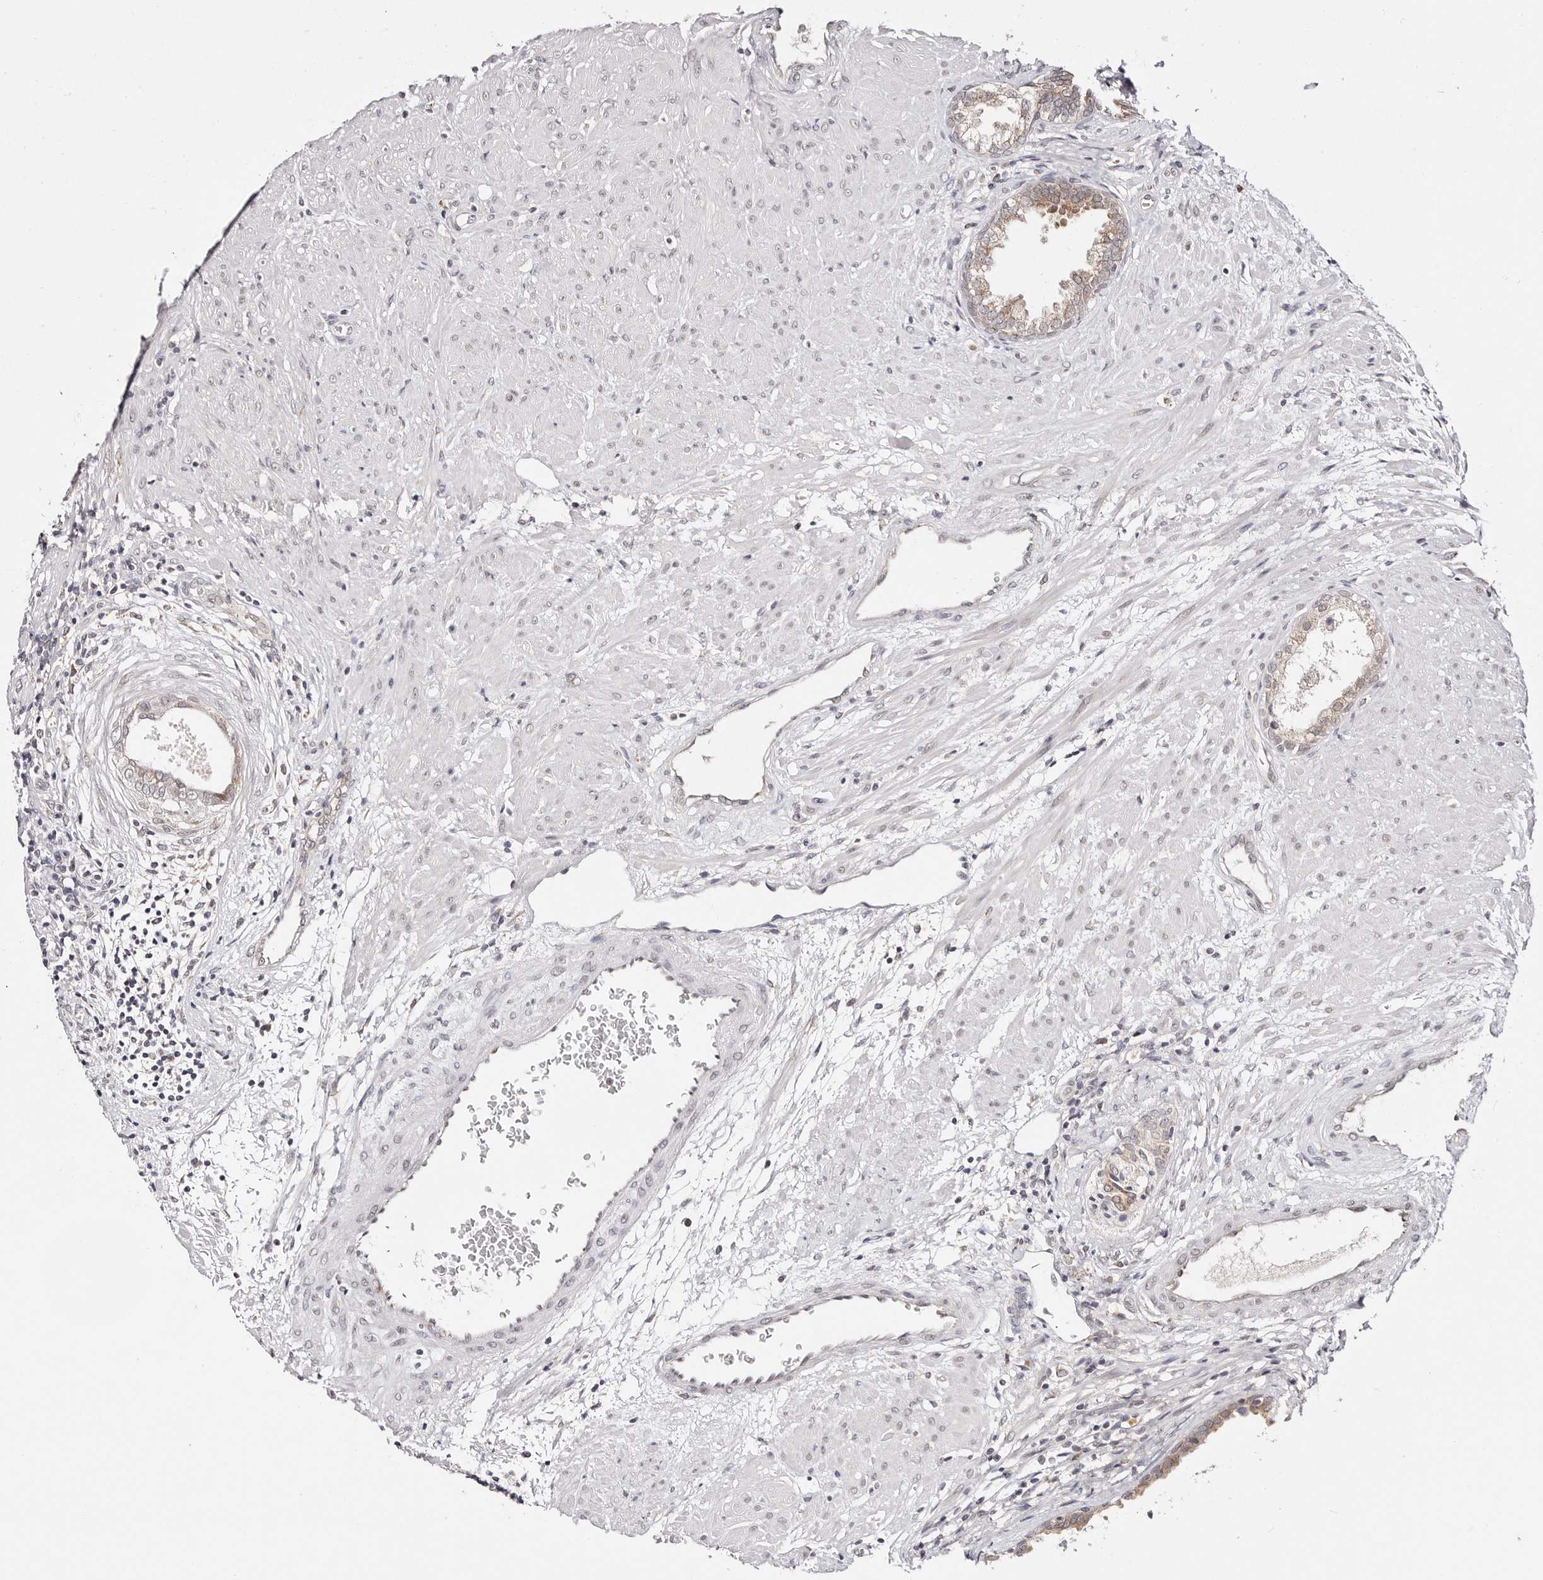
{"staining": {"intensity": "moderate", "quantity": ">75%", "location": "cytoplasmic/membranous"}, "tissue": "prostate", "cell_type": "Glandular cells", "image_type": "normal", "snomed": [{"axis": "morphology", "description": "Normal tissue, NOS"}, {"axis": "topography", "description": "Prostate"}], "caption": "Immunohistochemical staining of unremarkable prostate reveals medium levels of moderate cytoplasmic/membranous positivity in approximately >75% of glandular cells. The staining is performed using DAB brown chromogen to label protein expression. The nuclei are counter-stained blue using hematoxylin.", "gene": "VIPAS39", "patient": {"sex": "male", "age": 76}}